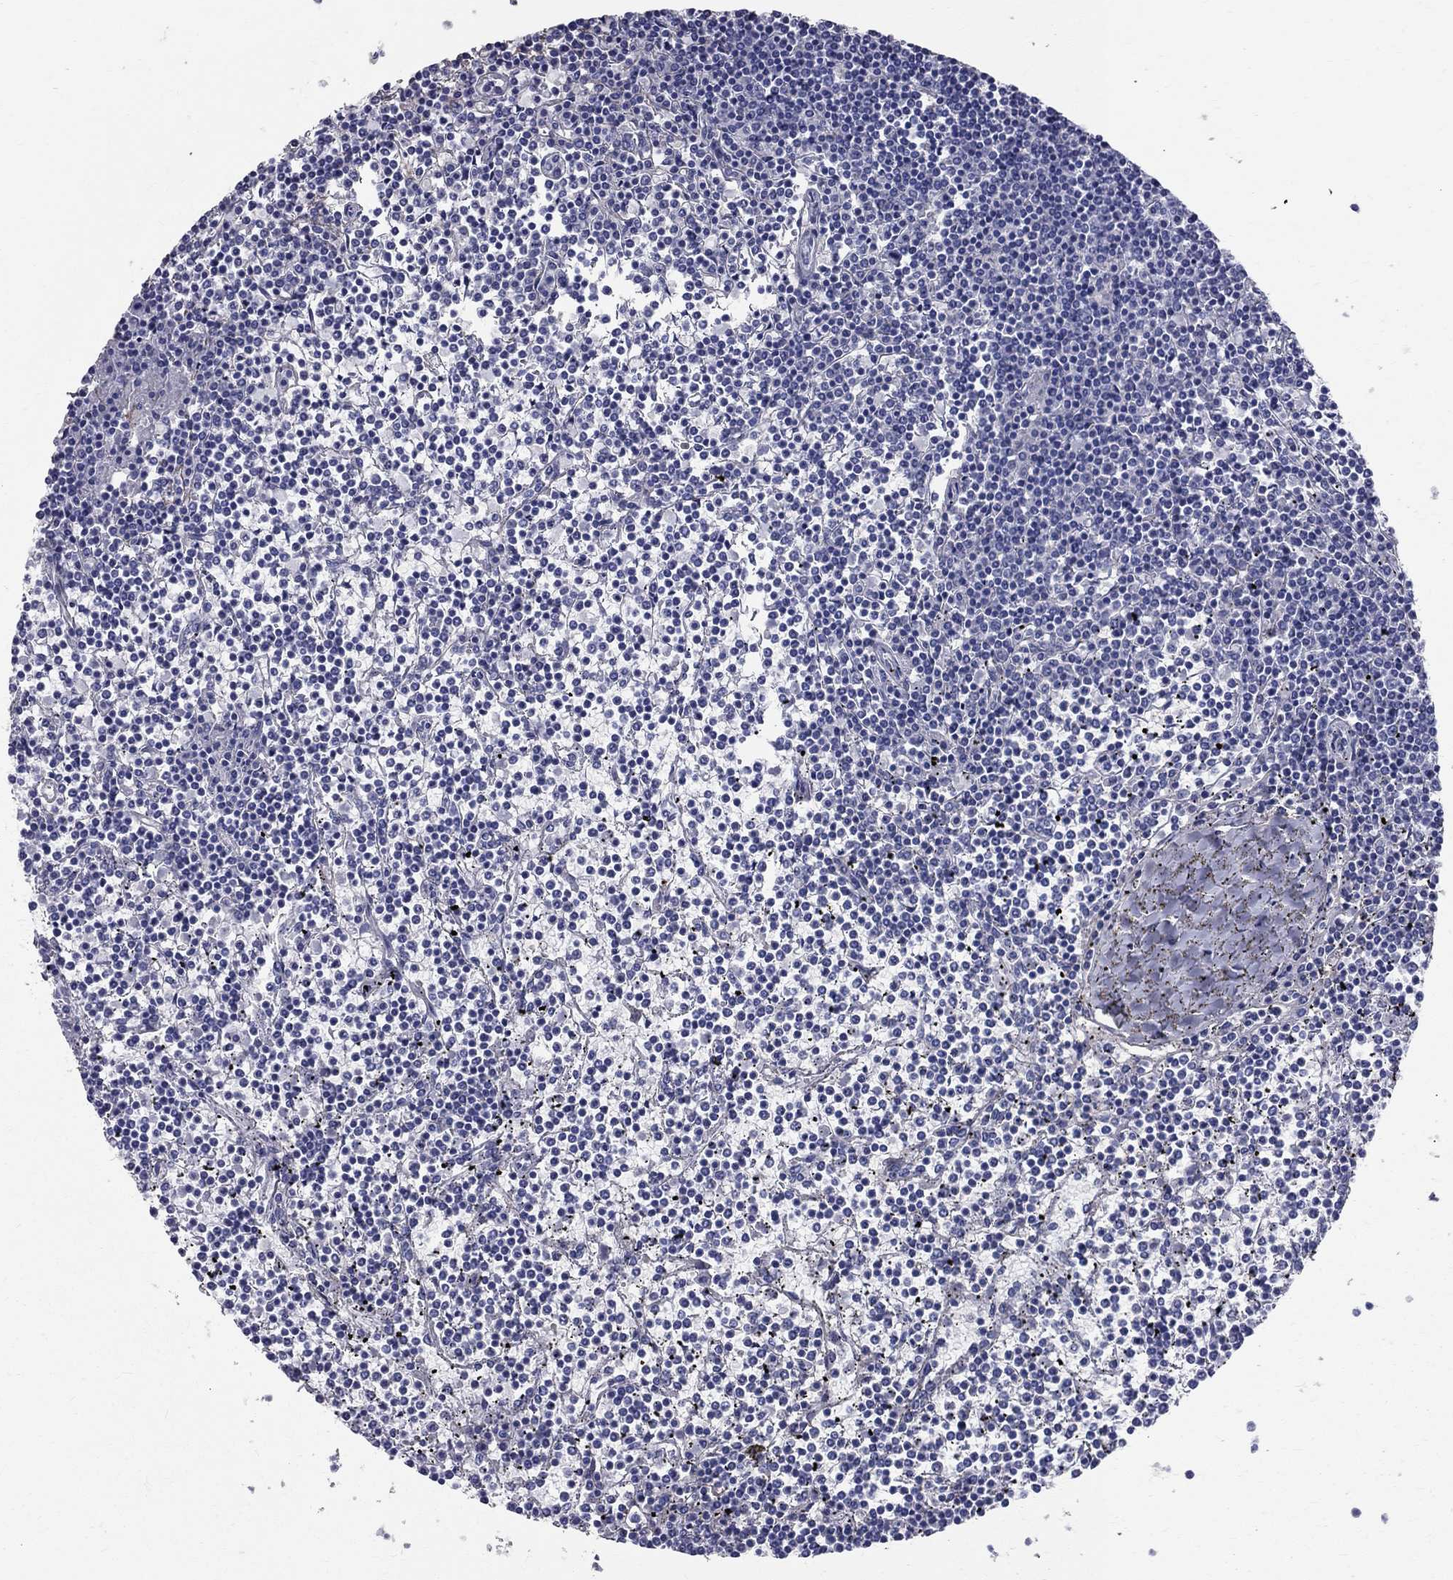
{"staining": {"intensity": "negative", "quantity": "none", "location": "none"}, "tissue": "lymphoma", "cell_type": "Tumor cells", "image_type": "cancer", "snomed": [{"axis": "morphology", "description": "Malignant lymphoma, non-Hodgkin's type, Low grade"}, {"axis": "topography", "description": "Spleen"}], "caption": "Immunohistochemistry (IHC) image of neoplastic tissue: low-grade malignant lymphoma, non-Hodgkin's type stained with DAB demonstrates no significant protein positivity in tumor cells. (DAB IHC with hematoxylin counter stain).", "gene": "ANXA10", "patient": {"sex": "female", "age": 19}}